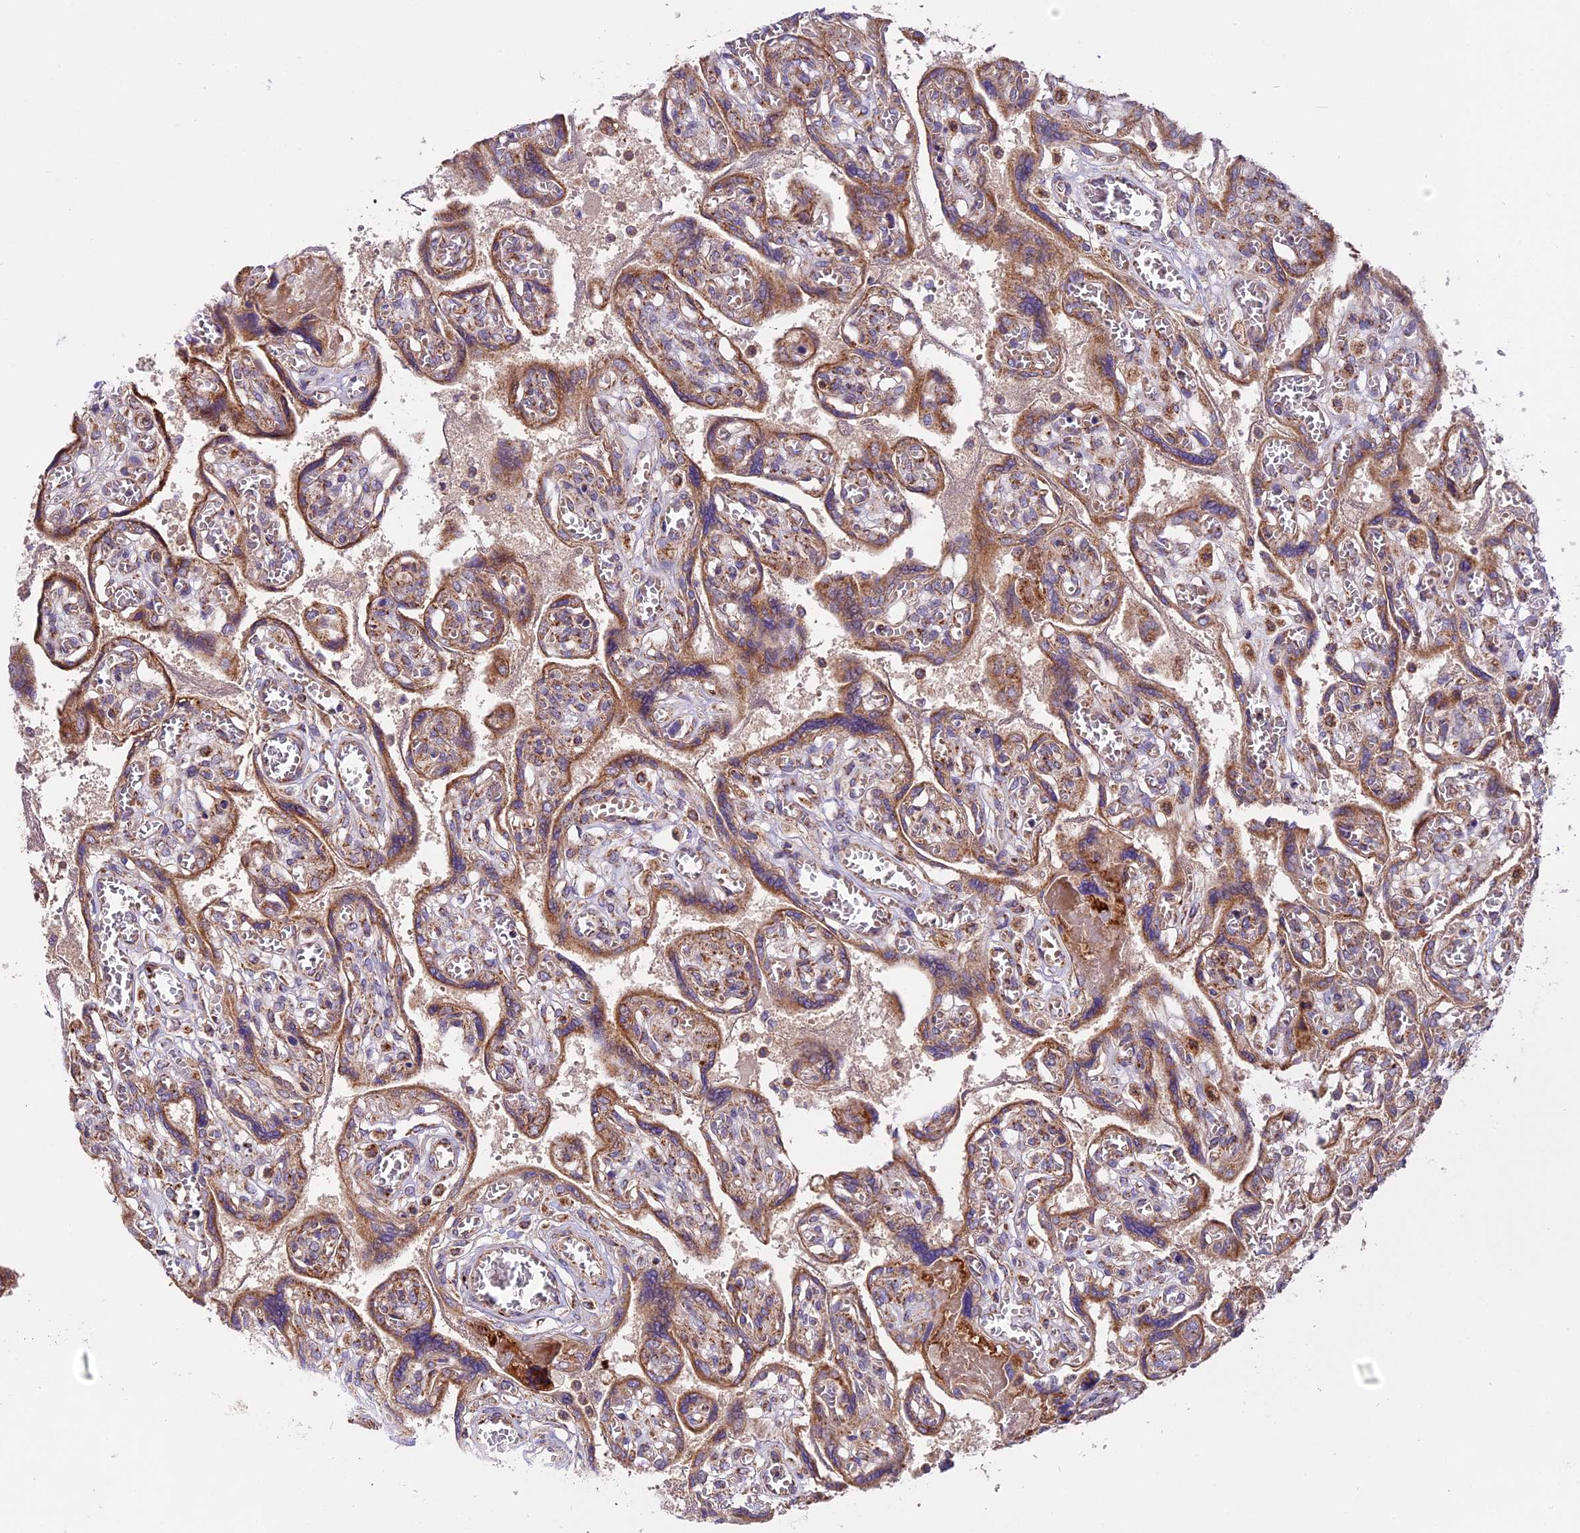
{"staining": {"intensity": "moderate", "quantity": ">75%", "location": "cytoplasmic/membranous"}, "tissue": "placenta", "cell_type": "Trophoblastic cells", "image_type": "normal", "snomed": [{"axis": "morphology", "description": "Normal tissue, NOS"}, {"axis": "topography", "description": "Placenta"}], "caption": "High-power microscopy captured an IHC micrograph of unremarkable placenta, revealing moderate cytoplasmic/membranous expression in about >75% of trophoblastic cells.", "gene": "NDUFA8", "patient": {"sex": "female", "age": 39}}